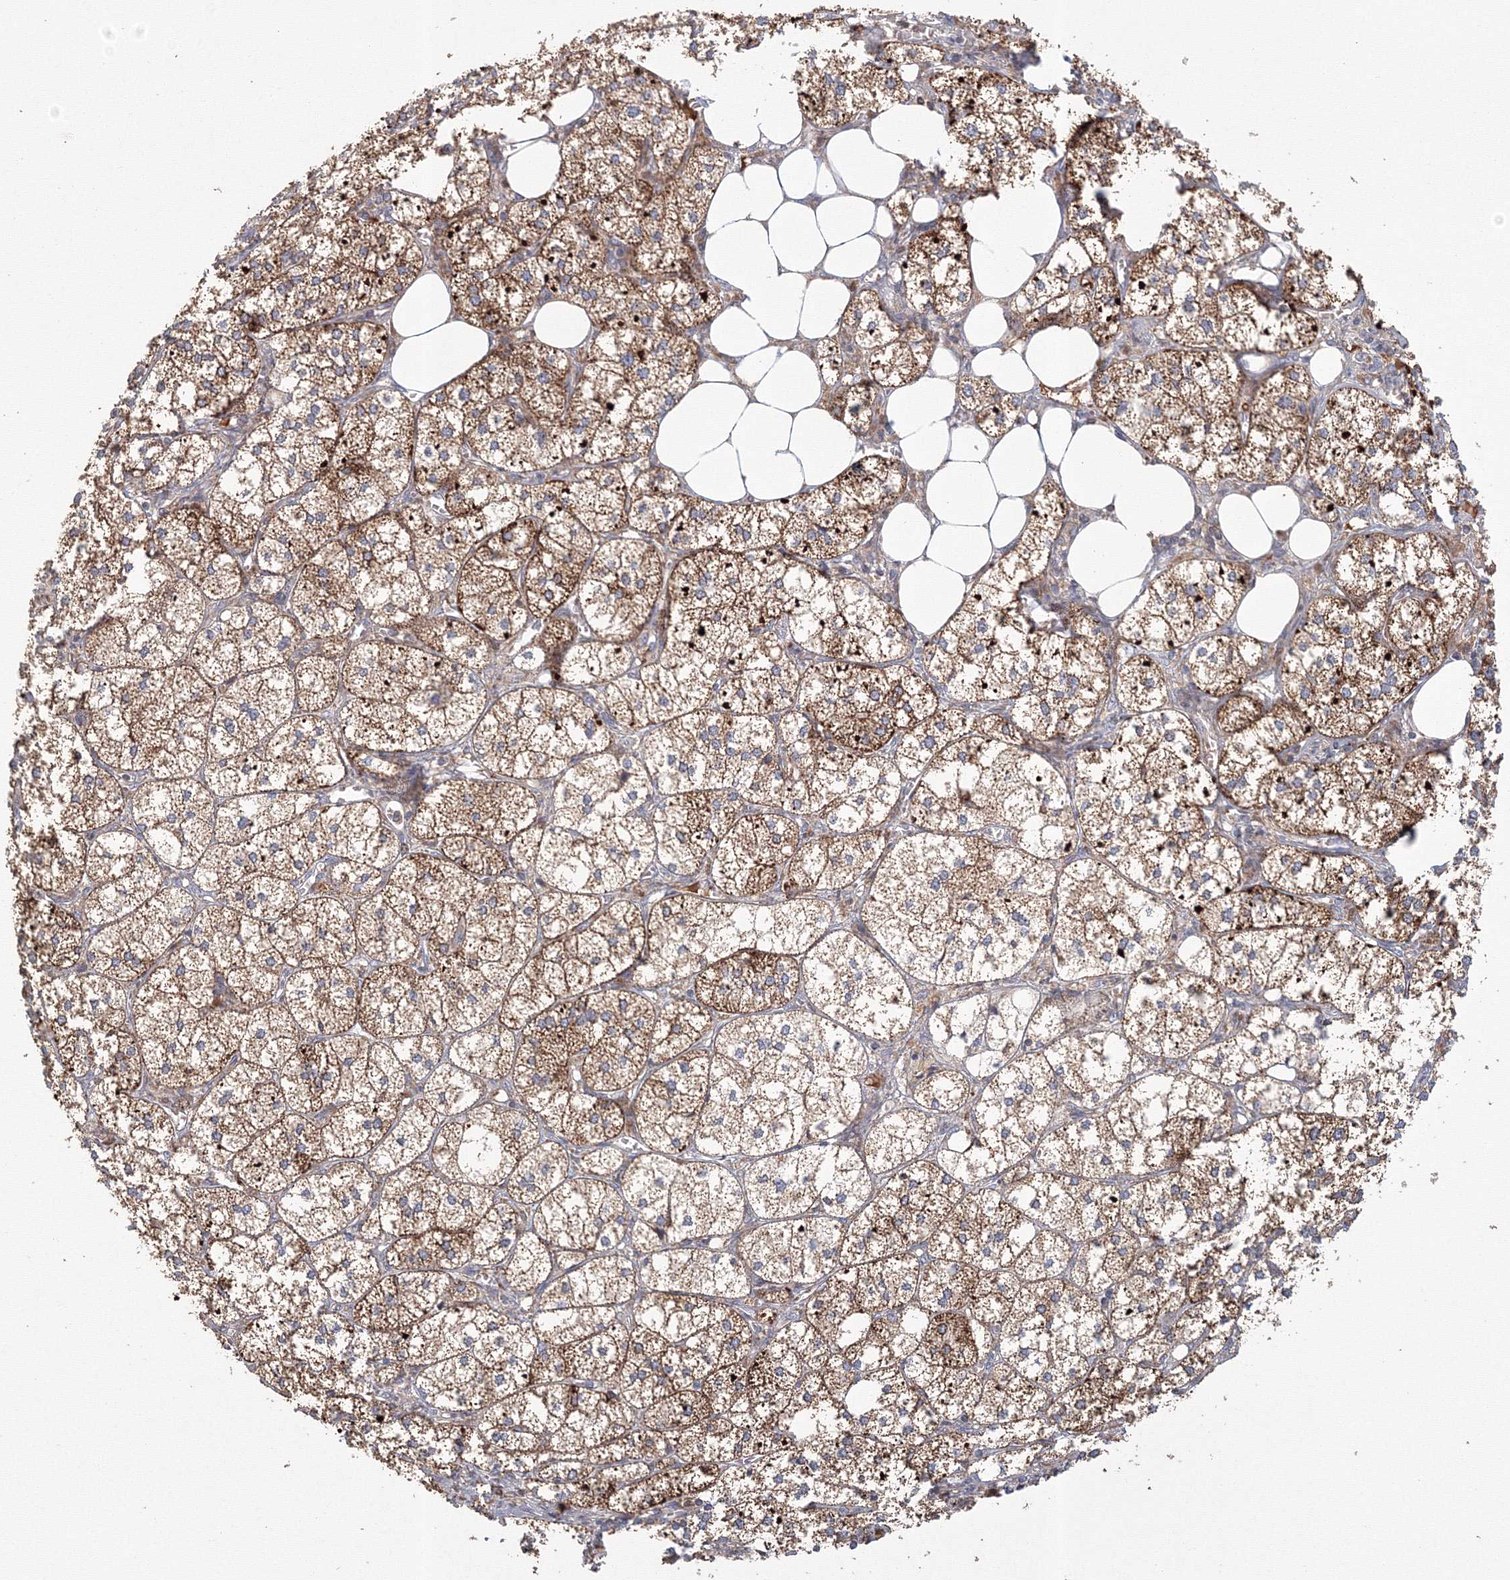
{"staining": {"intensity": "strong", "quantity": ">75%", "location": "cytoplasmic/membranous"}, "tissue": "adrenal gland", "cell_type": "Glandular cells", "image_type": "normal", "snomed": [{"axis": "morphology", "description": "Normal tissue, NOS"}, {"axis": "topography", "description": "Adrenal gland"}], "caption": "Brown immunohistochemical staining in benign human adrenal gland exhibits strong cytoplasmic/membranous expression in about >75% of glandular cells.", "gene": "GRPEL1", "patient": {"sex": "female", "age": 61}}